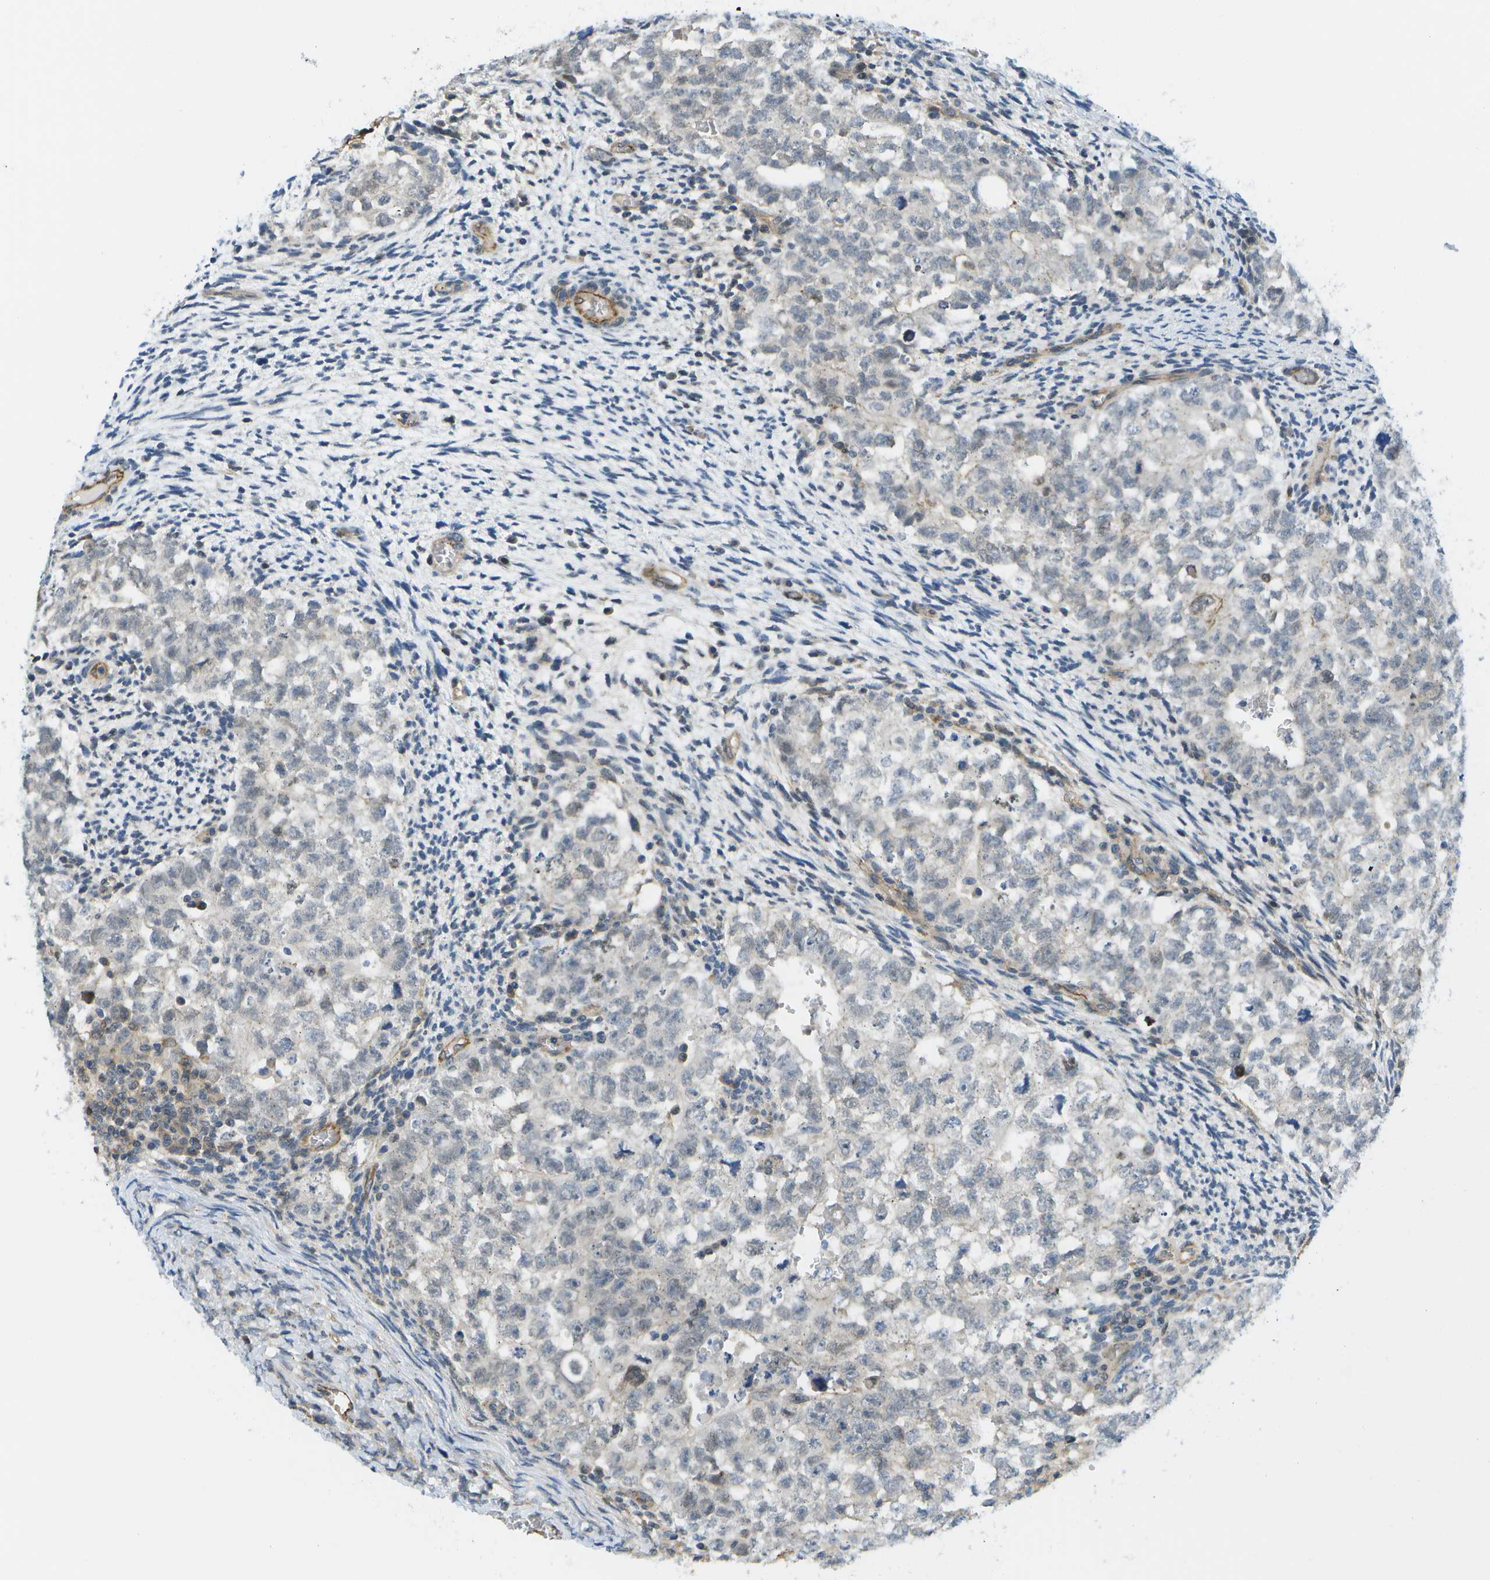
{"staining": {"intensity": "negative", "quantity": "none", "location": "none"}, "tissue": "testis cancer", "cell_type": "Tumor cells", "image_type": "cancer", "snomed": [{"axis": "morphology", "description": "Seminoma, NOS"}, {"axis": "morphology", "description": "Carcinoma, Embryonal, NOS"}, {"axis": "topography", "description": "Testis"}], "caption": "Immunohistochemistry micrograph of neoplastic tissue: testis cancer stained with DAB (3,3'-diaminobenzidine) displays no significant protein expression in tumor cells.", "gene": "KIAA0040", "patient": {"sex": "male", "age": 38}}